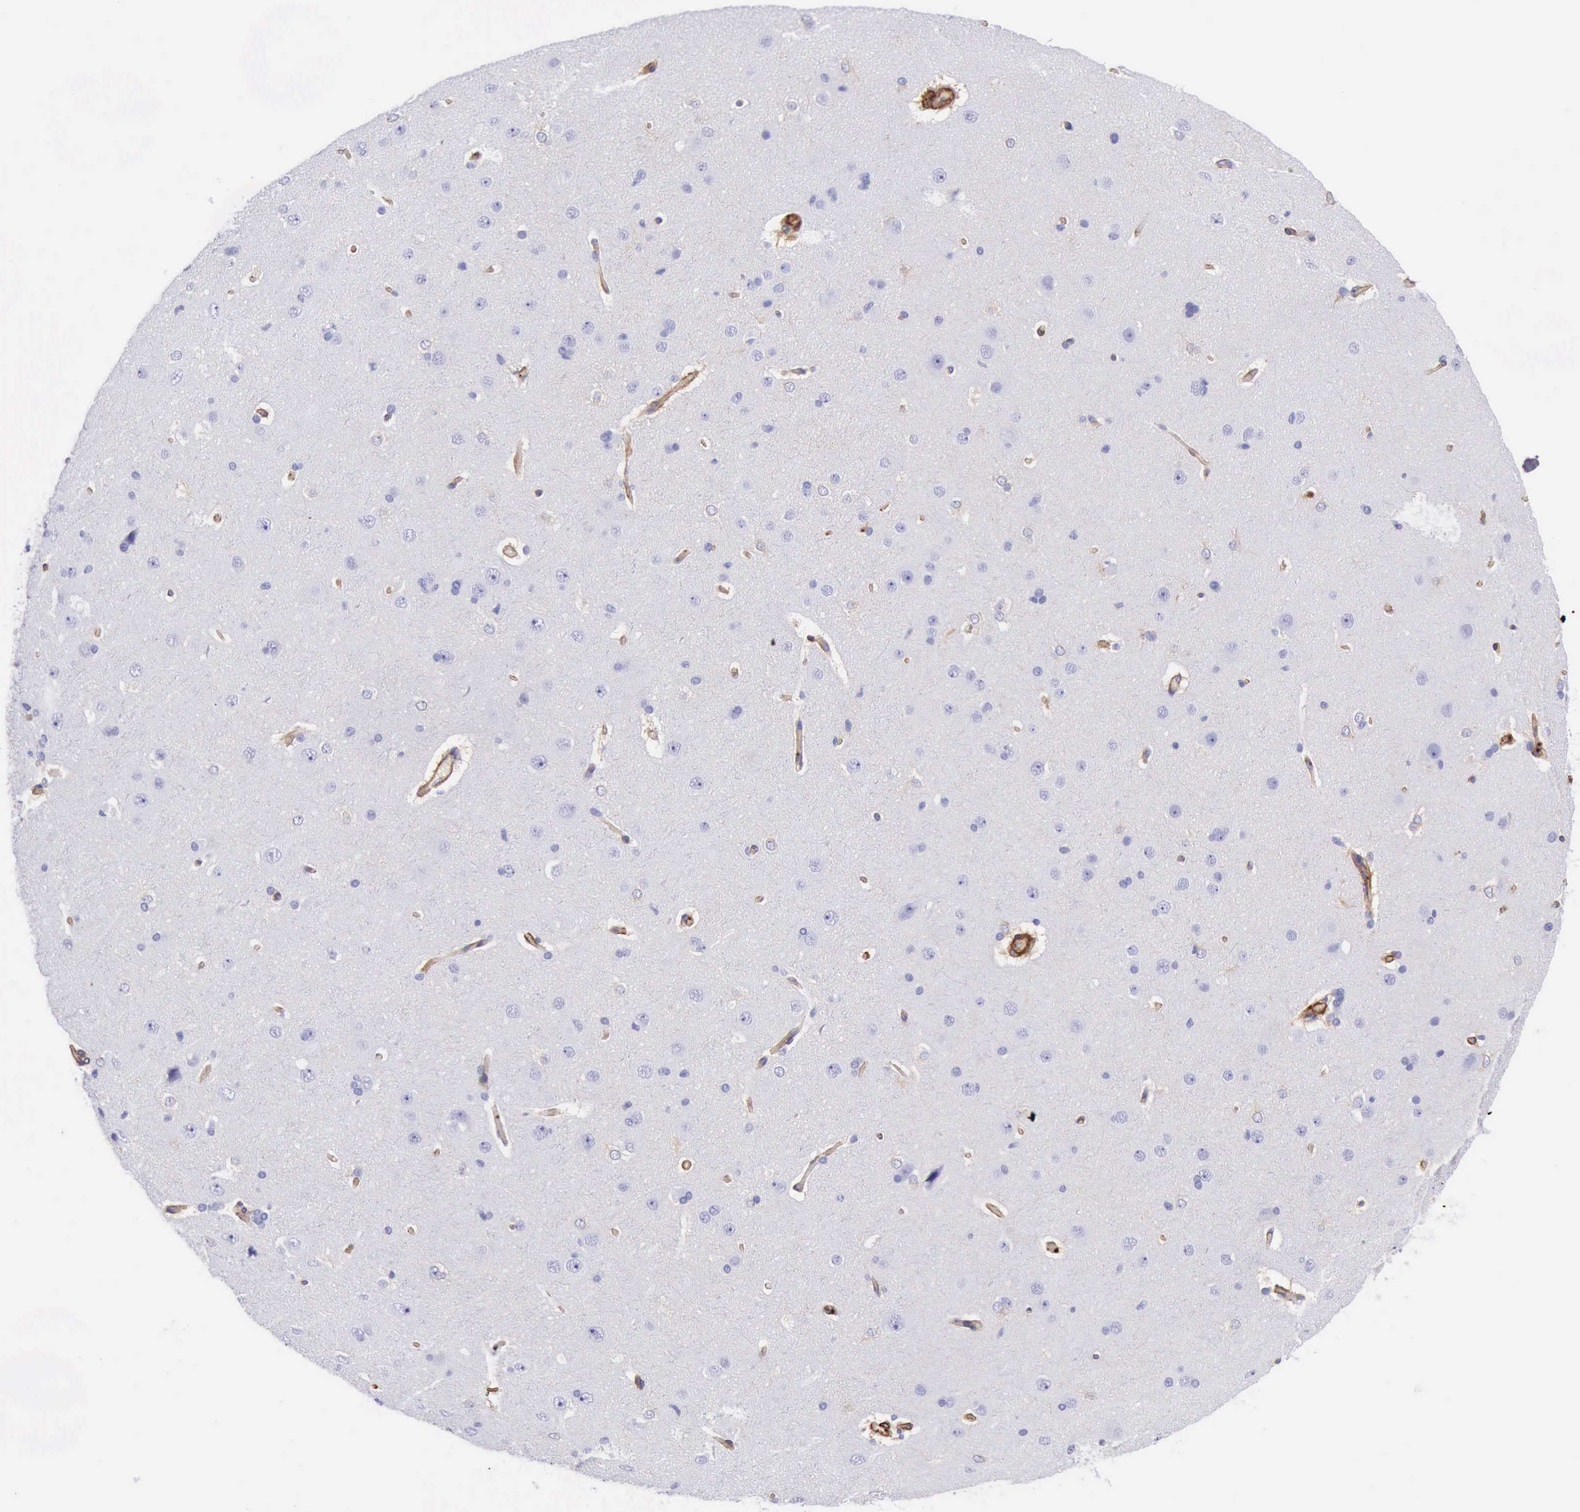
{"staining": {"intensity": "strong", "quantity": ">75%", "location": "cytoplasmic/membranous"}, "tissue": "cerebral cortex", "cell_type": "Endothelial cells", "image_type": "normal", "snomed": [{"axis": "morphology", "description": "Normal tissue, NOS"}, {"axis": "topography", "description": "Cerebral cortex"}], "caption": "Protein analysis of normal cerebral cortex shows strong cytoplasmic/membranous positivity in about >75% of endothelial cells. (DAB IHC, brown staining for protein, blue staining for nuclei).", "gene": "FLNA", "patient": {"sex": "female", "age": 45}}